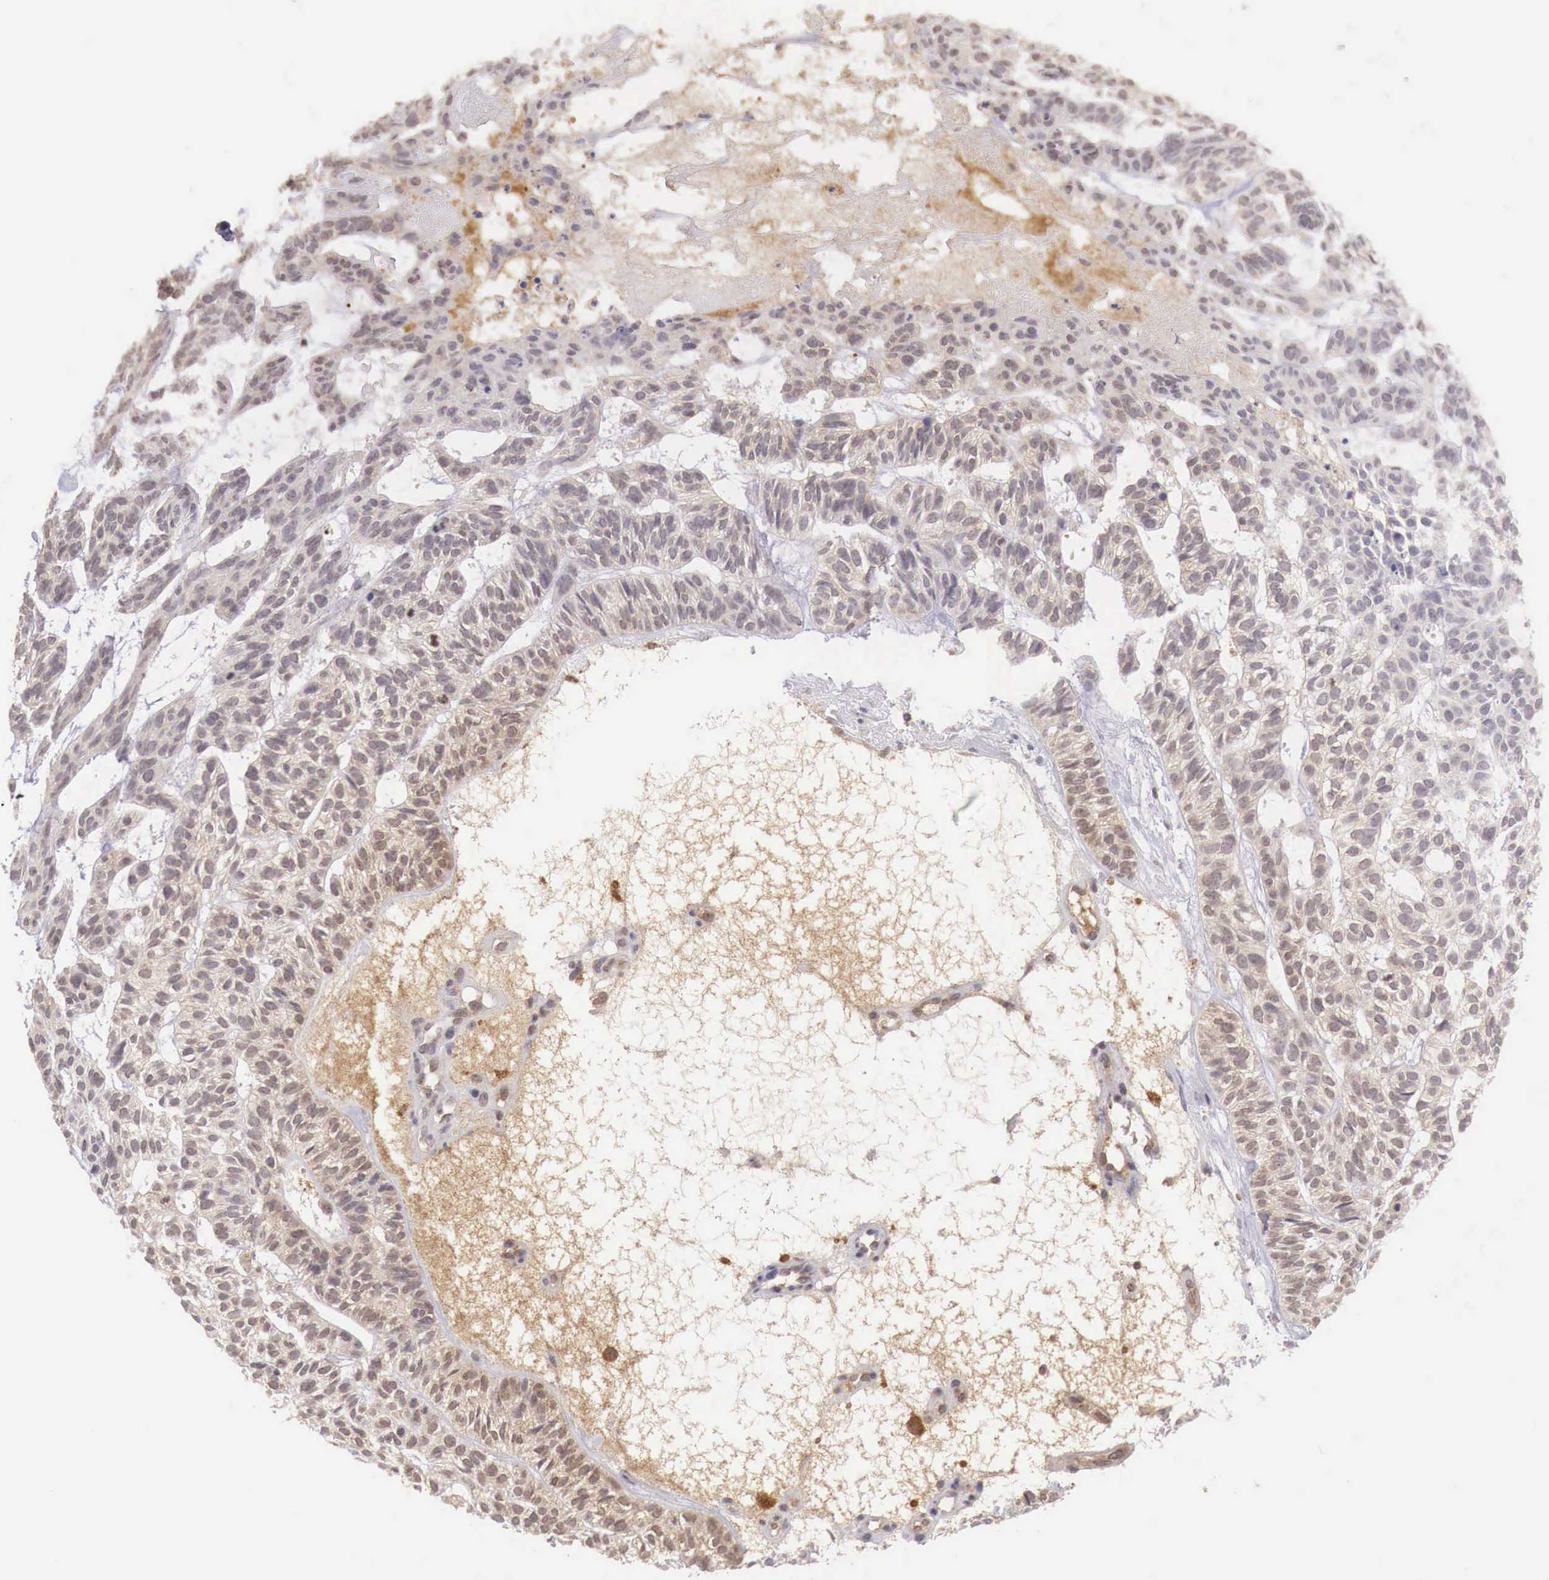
{"staining": {"intensity": "weak", "quantity": "25%-75%", "location": "cytoplasmic/membranous,nuclear"}, "tissue": "skin cancer", "cell_type": "Tumor cells", "image_type": "cancer", "snomed": [{"axis": "morphology", "description": "Basal cell carcinoma"}, {"axis": "topography", "description": "Skin"}], "caption": "A brown stain shows weak cytoplasmic/membranous and nuclear staining of a protein in human skin basal cell carcinoma tumor cells.", "gene": "CHRDL1", "patient": {"sex": "male", "age": 75}}